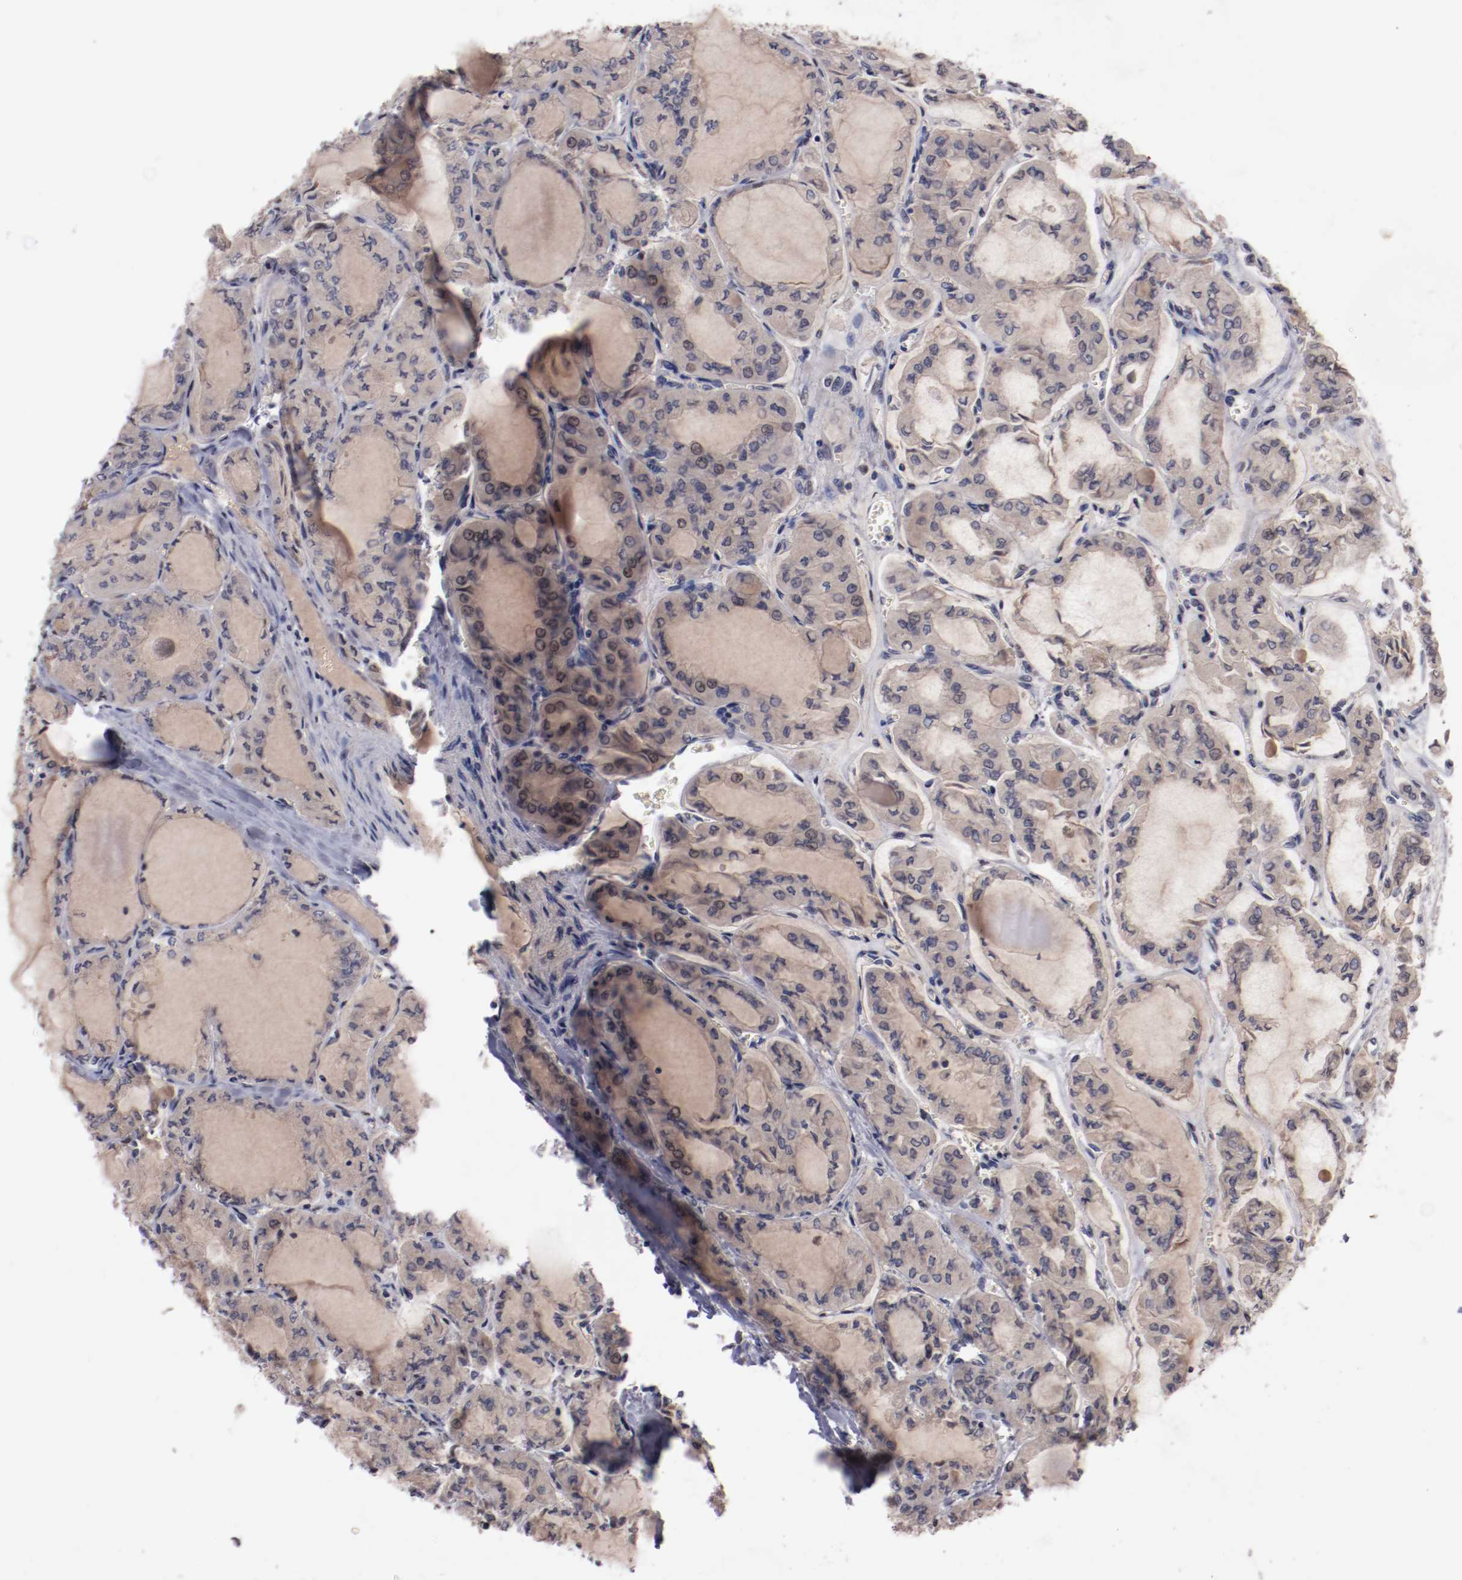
{"staining": {"intensity": "weak", "quantity": ">75%", "location": "cytoplasmic/membranous"}, "tissue": "thyroid cancer", "cell_type": "Tumor cells", "image_type": "cancer", "snomed": [{"axis": "morphology", "description": "Papillary adenocarcinoma, NOS"}, {"axis": "topography", "description": "Thyroid gland"}], "caption": "Protein expression analysis of human thyroid papillary adenocarcinoma reveals weak cytoplasmic/membranous staining in about >75% of tumor cells.", "gene": "FAM81A", "patient": {"sex": "male", "age": 20}}